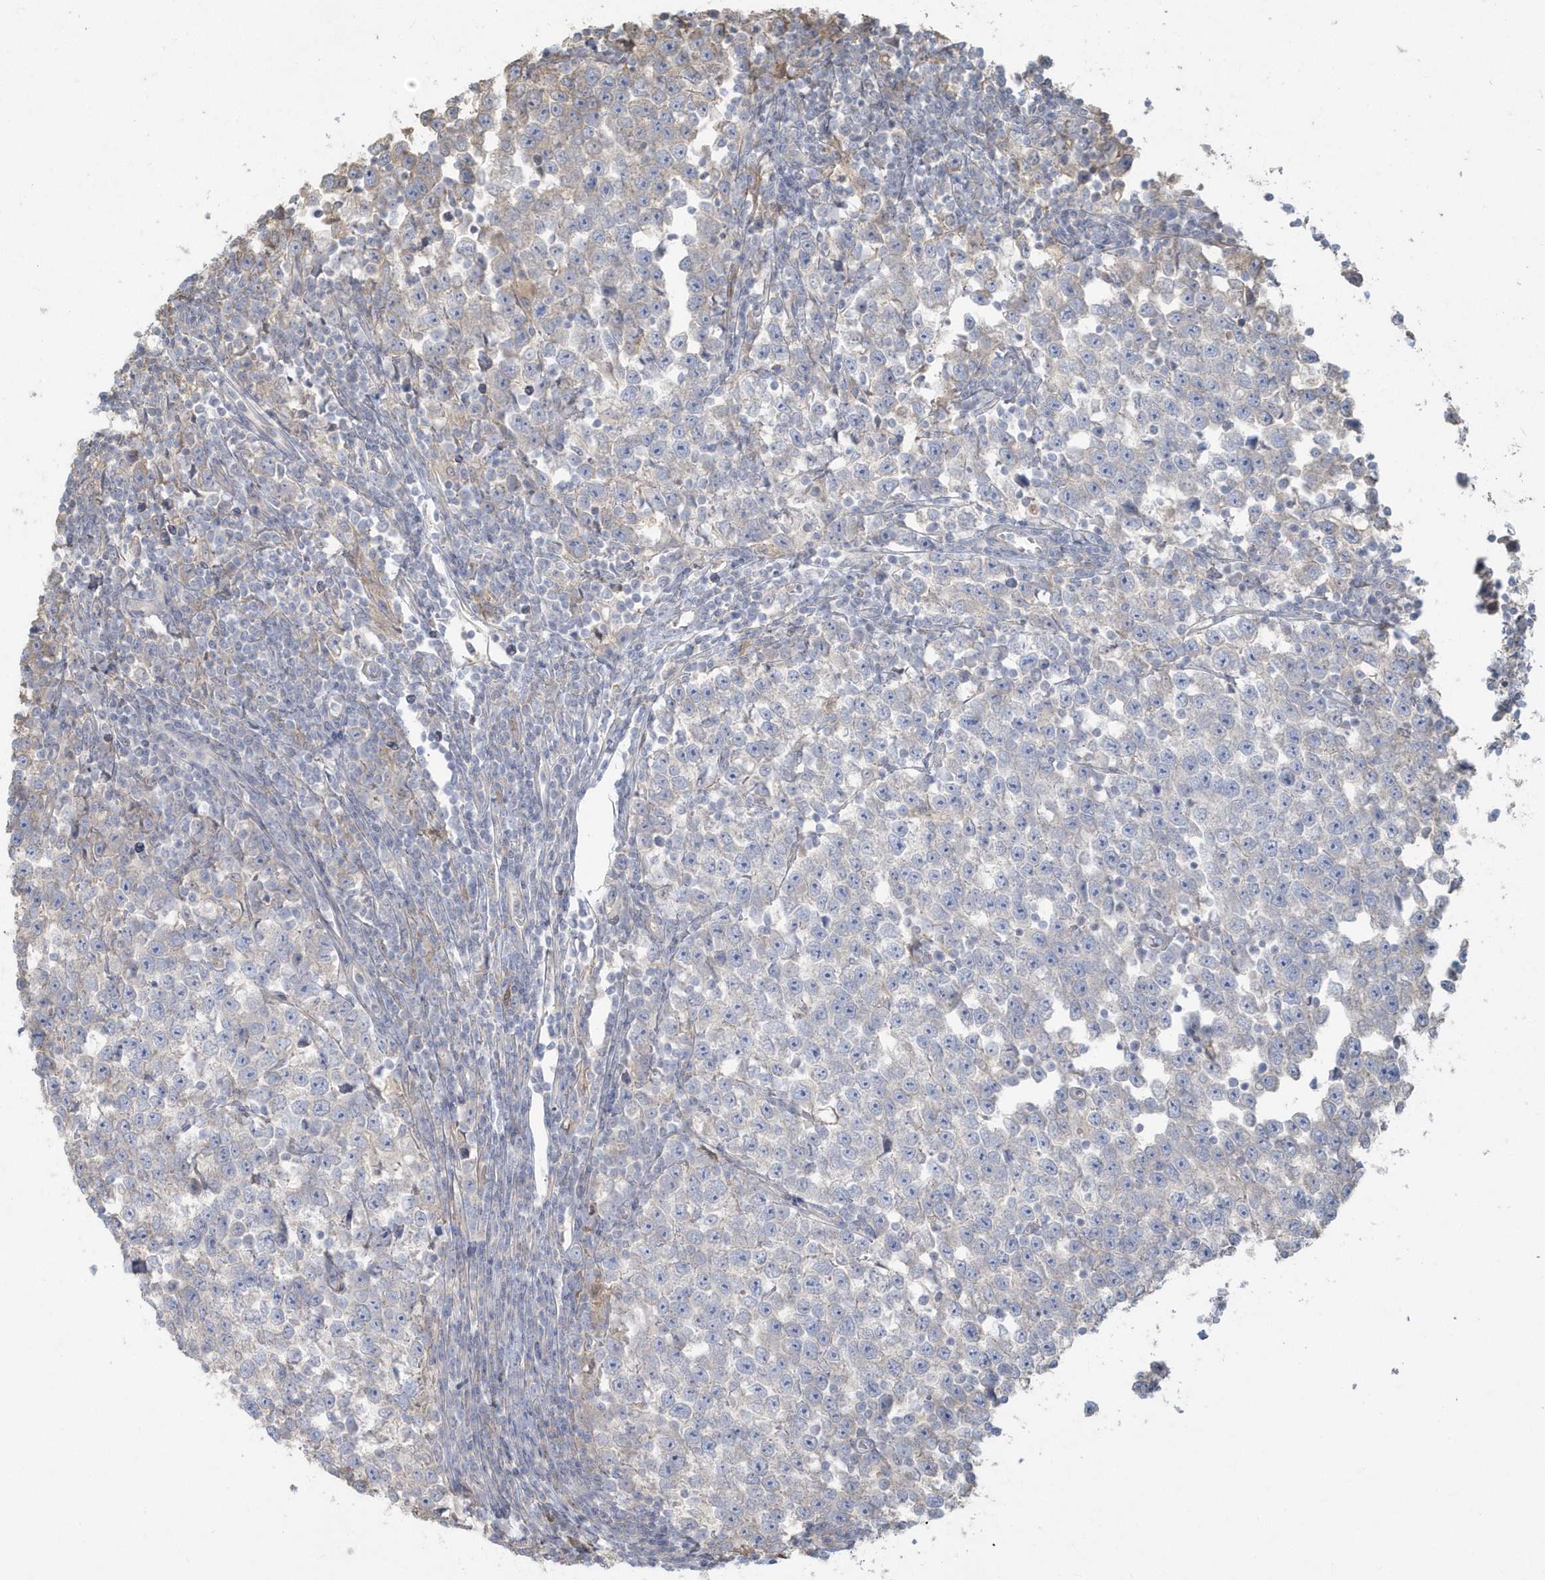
{"staining": {"intensity": "weak", "quantity": "<25%", "location": "cytoplasmic/membranous"}, "tissue": "testis cancer", "cell_type": "Tumor cells", "image_type": "cancer", "snomed": [{"axis": "morphology", "description": "Normal tissue, NOS"}, {"axis": "morphology", "description": "Seminoma, NOS"}, {"axis": "topography", "description": "Testis"}], "caption": "Protein analysis of testis cancer exhibits no significant positivity in tumor cells.", "gene": "HNMT", "patient": {"sex": "male", "age": 43}}